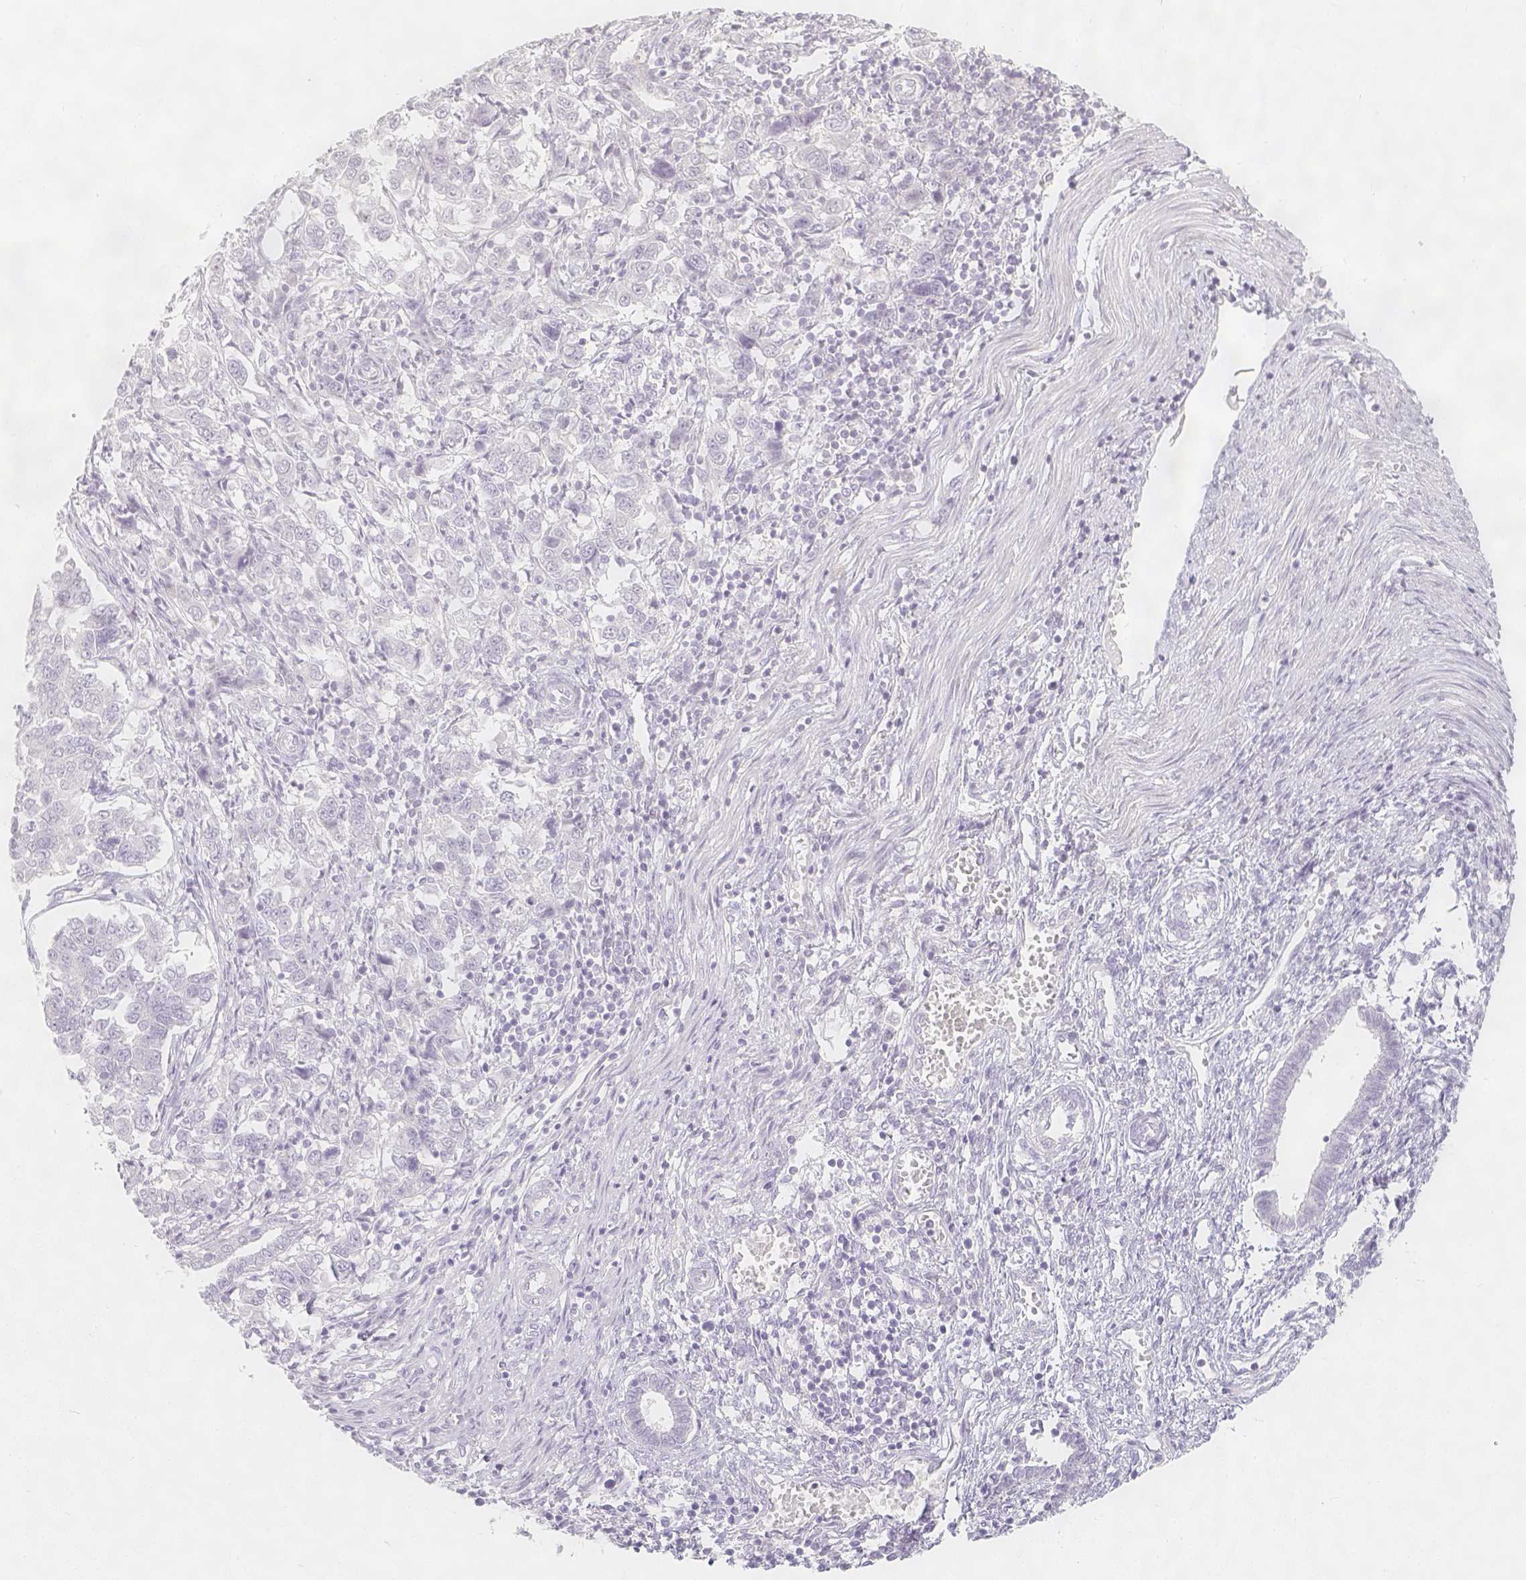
{"staining": {"intensity": "negative", "quantity": "none", "location": "none"}, "tissue": "endometrial cancer", "cell_type": "Tumor cells", "image_type": "cancer", "snomed": [{"axis": "morphology", "description": "Adenocarcinoma, NOS"}, {"axis": "topography", "description": "Endometrium"}], "caption": "High power microscopy image of an immunohistochemistry micrograph of endometrial adenocarcinoma, revealing no significant staining in tumor cells.", "gene": "SLC18A1", "patient": {"sex": "female", "age": 43}}